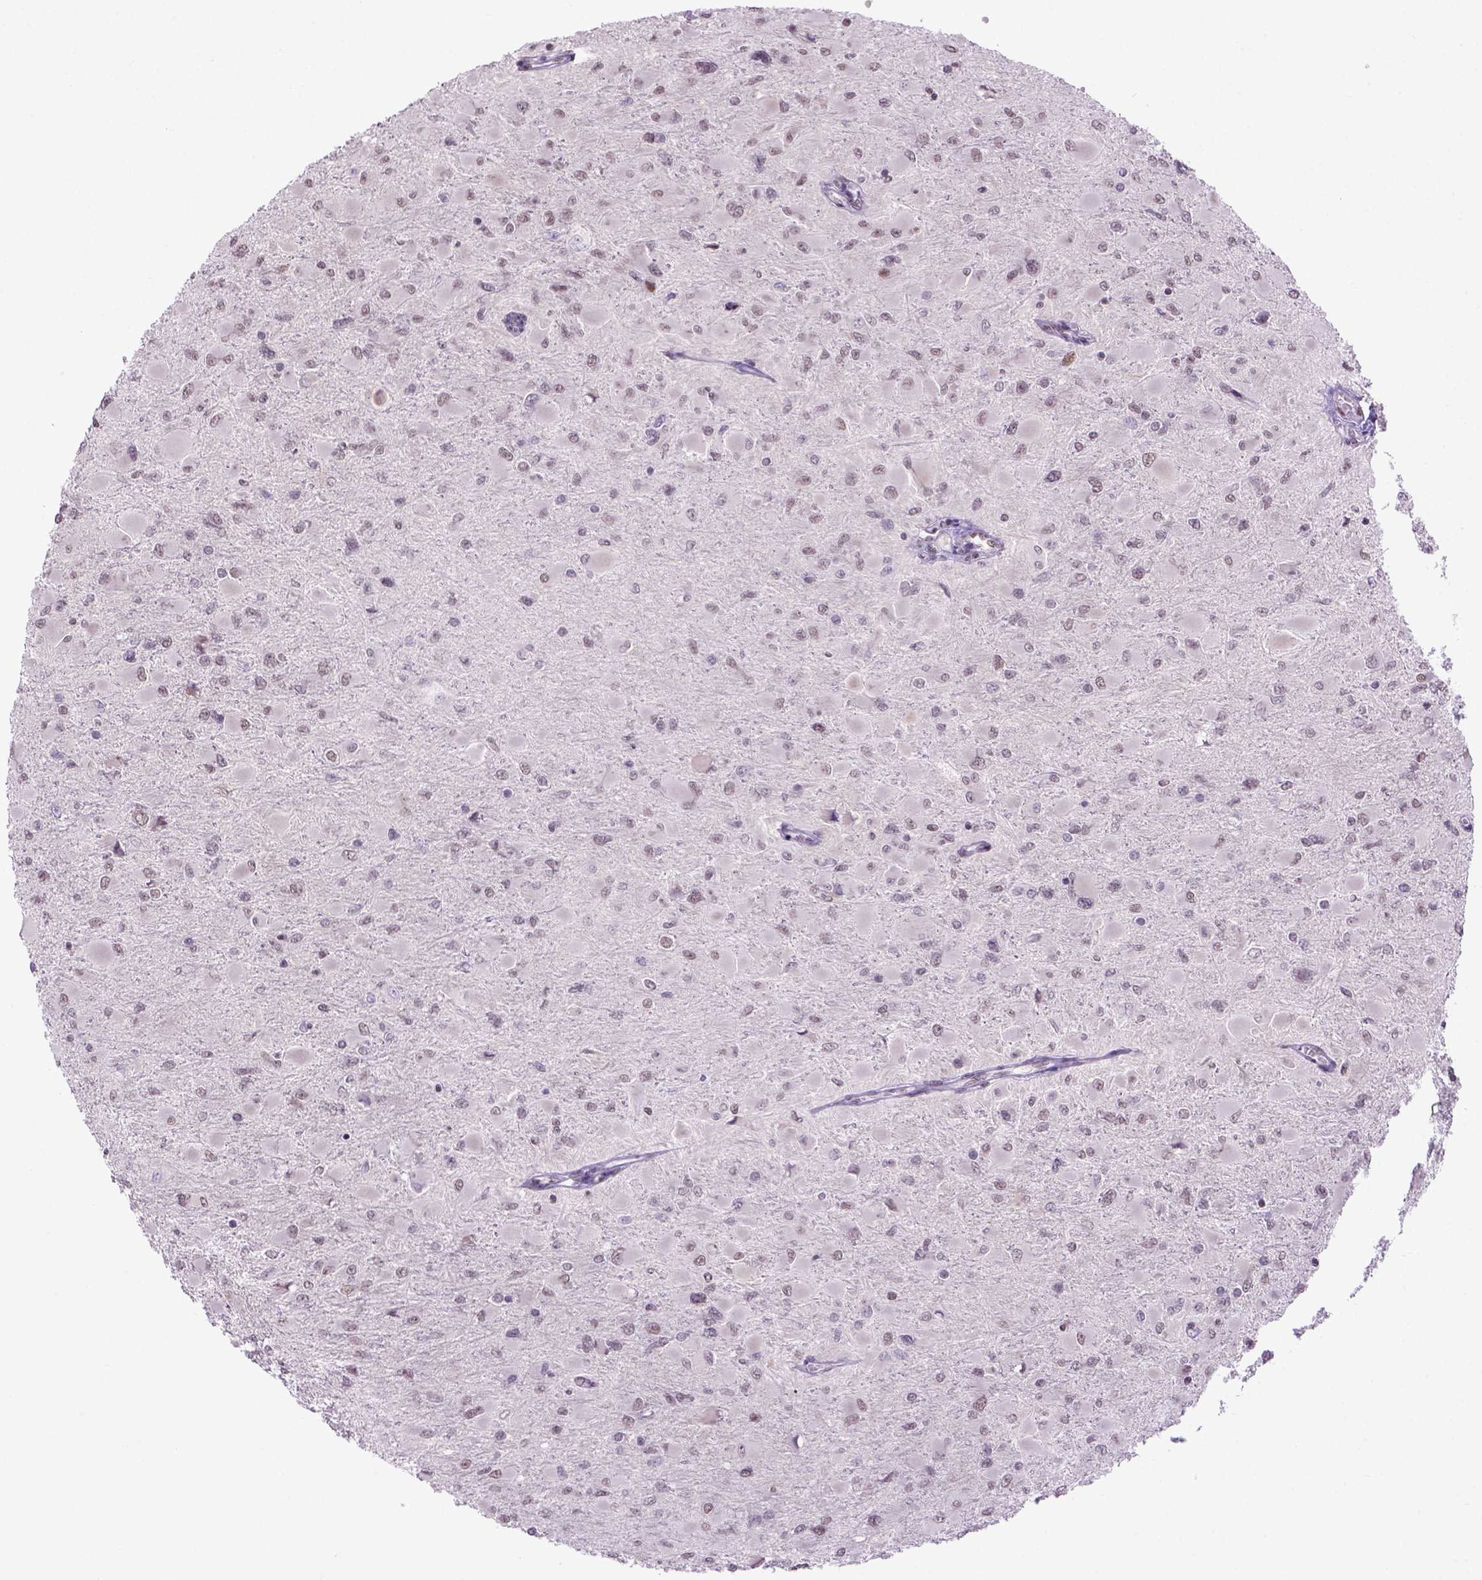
{"staining": {"intensity": "negative", "quantity": "none", "location": "none"}, "tissue": "glioma", "cell_type": "Tumor cells", "image_type": "cancer", "snomed": [{"axis": "morphology", "description": "Glioma, malignant, High grade"}, {"axis": "topography", "description": "Cerebral cortex"}], "caption": "This is an immunohistochemistry (IHC) image of human glioma. There is no staining in tumor cells.", "gene": "TBPL1", "patient": {"sex": "female", "age": 36}}